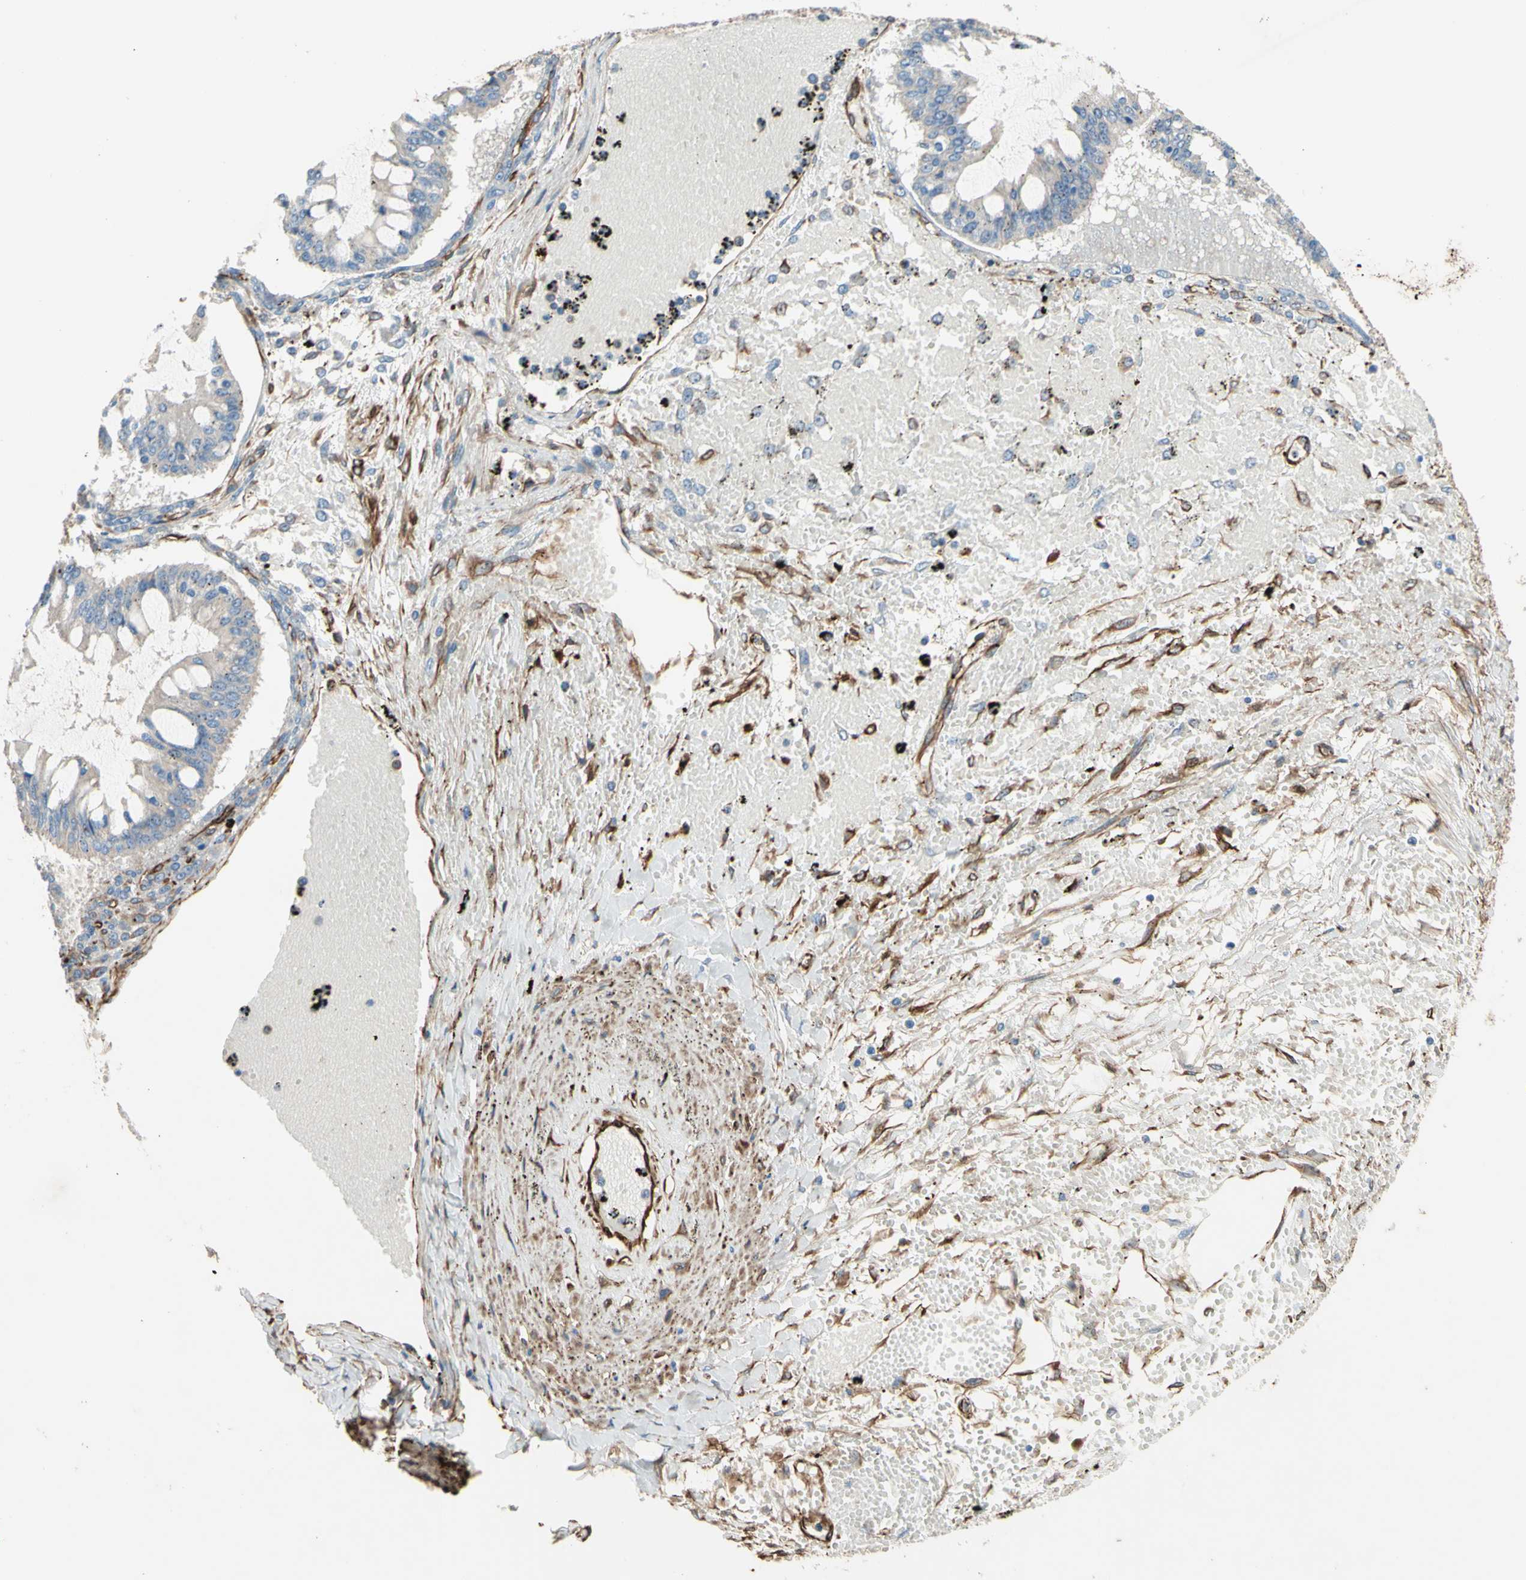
{"staining": {"intensity": "weak", "quantity": "<25%", "location": "cytoplasmic/membranous"}, "tissue": "ovarian cancer", "cell_type": "Tumor cells", "image_type": "cancer", "snomed": [{"axis": "morphology", "description": "Cystadenocarcinoma, mucinous, NOS"}, {"axis": "topography", "description": "Ovary"}], "caption": "IHC histopathology image of neoplastic tissue: human ovarian cancer stained with DAB (3,3'-diaminobenzidine) reveals no significant protein staining in tumor cells.", "gene": "TRAF2", "patient": {"sex": "female", "age": 73}}